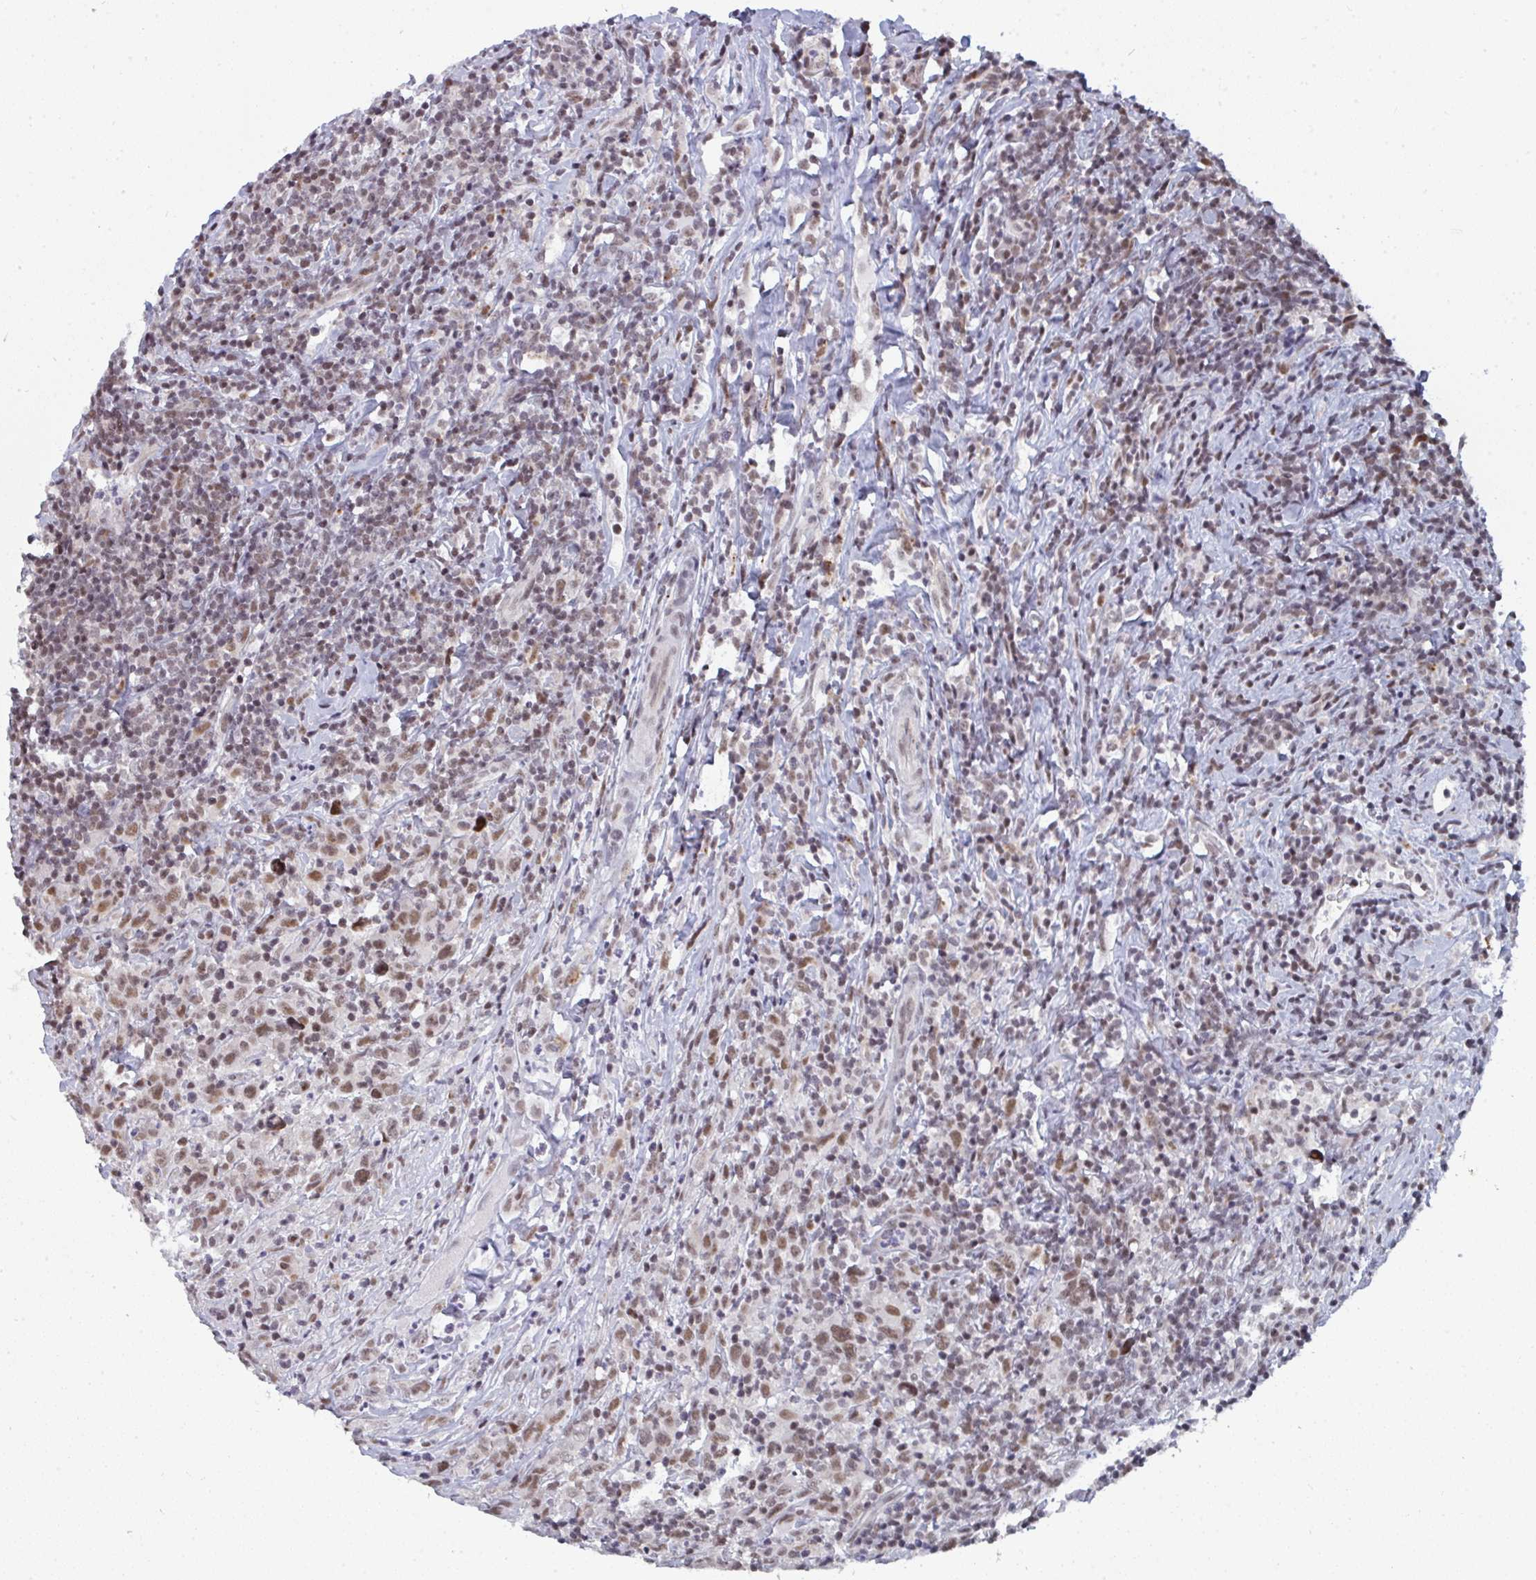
{"staining": {"intensity": "moderate", "quantity": ">75%", "location": "nuclear"}, "tissue": "lymphoma", "cell_type": "Tumor cells", "image_type": "cancer", "snomed": [{"axis": "morphology", "description": "Hodgkin's disease, NOS"}, {"axis": "topography", "description": "Lymph node"}], "caption": "Protein staining by IHC exhibits moderate nuclear staining in about >75% of tumor cells in Hodgkin's disease.", "gene": "ATF1", "patient": {"sex": "female", "age": 18}}